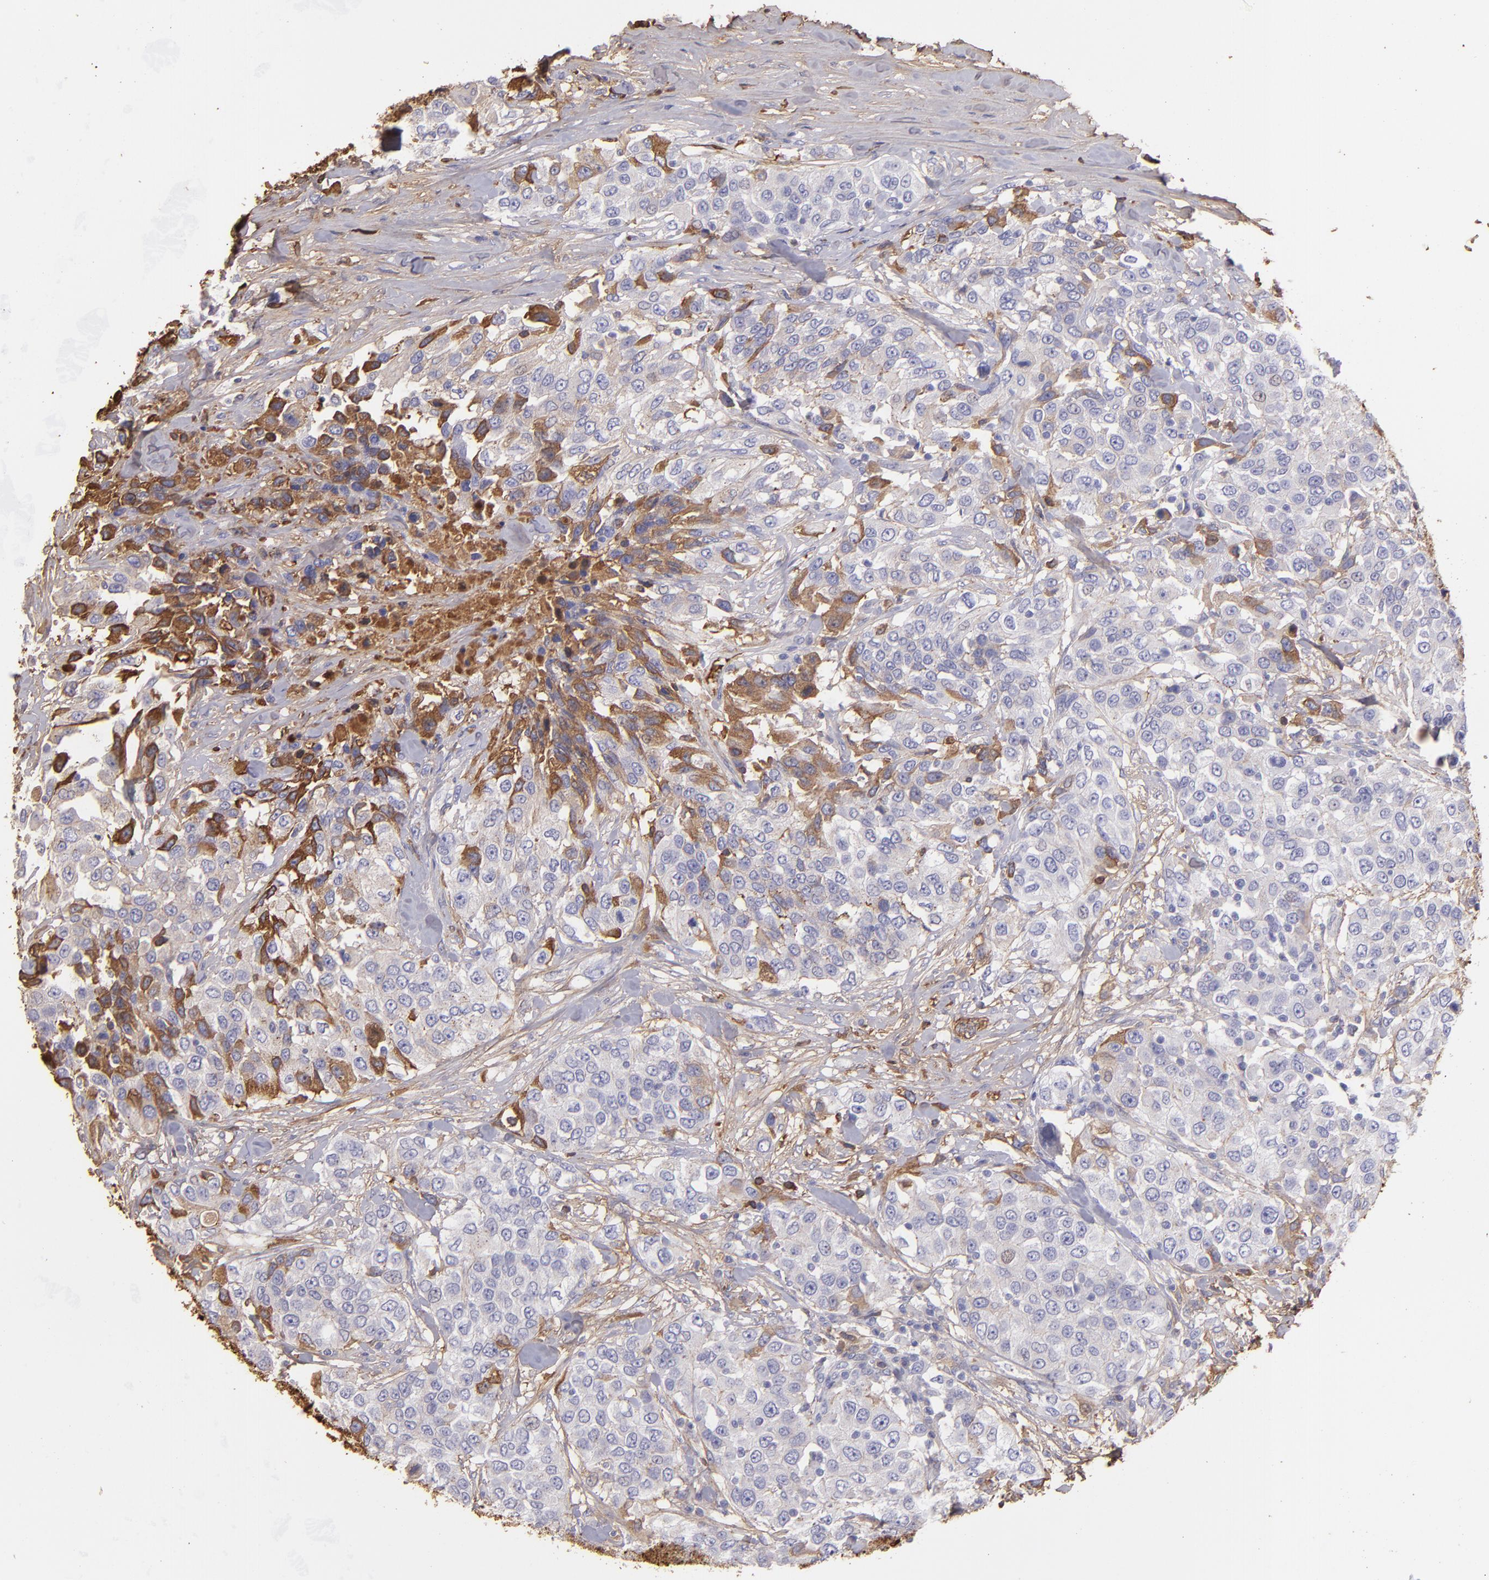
{"staining": {"intensity": "moderate", "quantity": "25%-75%", "location": "cytoplasmic/membranous"}, "tissue": "urothelial cancer", "cell_type": "Tumor cells", "image_type": "cancer", "snomed": [{"axis": "morphology", "description": "Urothelial carcinoma, High grade"}, {"axis": "topography", "description": "Urinary bladder"}], "caption": "The image reveals a brown stain indicating the presence of a protein in the cytoplasmic/membranous of tumor cells in urothelial carcinoma (high-grade).", "gene": "FGB", "patient": {"sex": "female", "age": 80}}